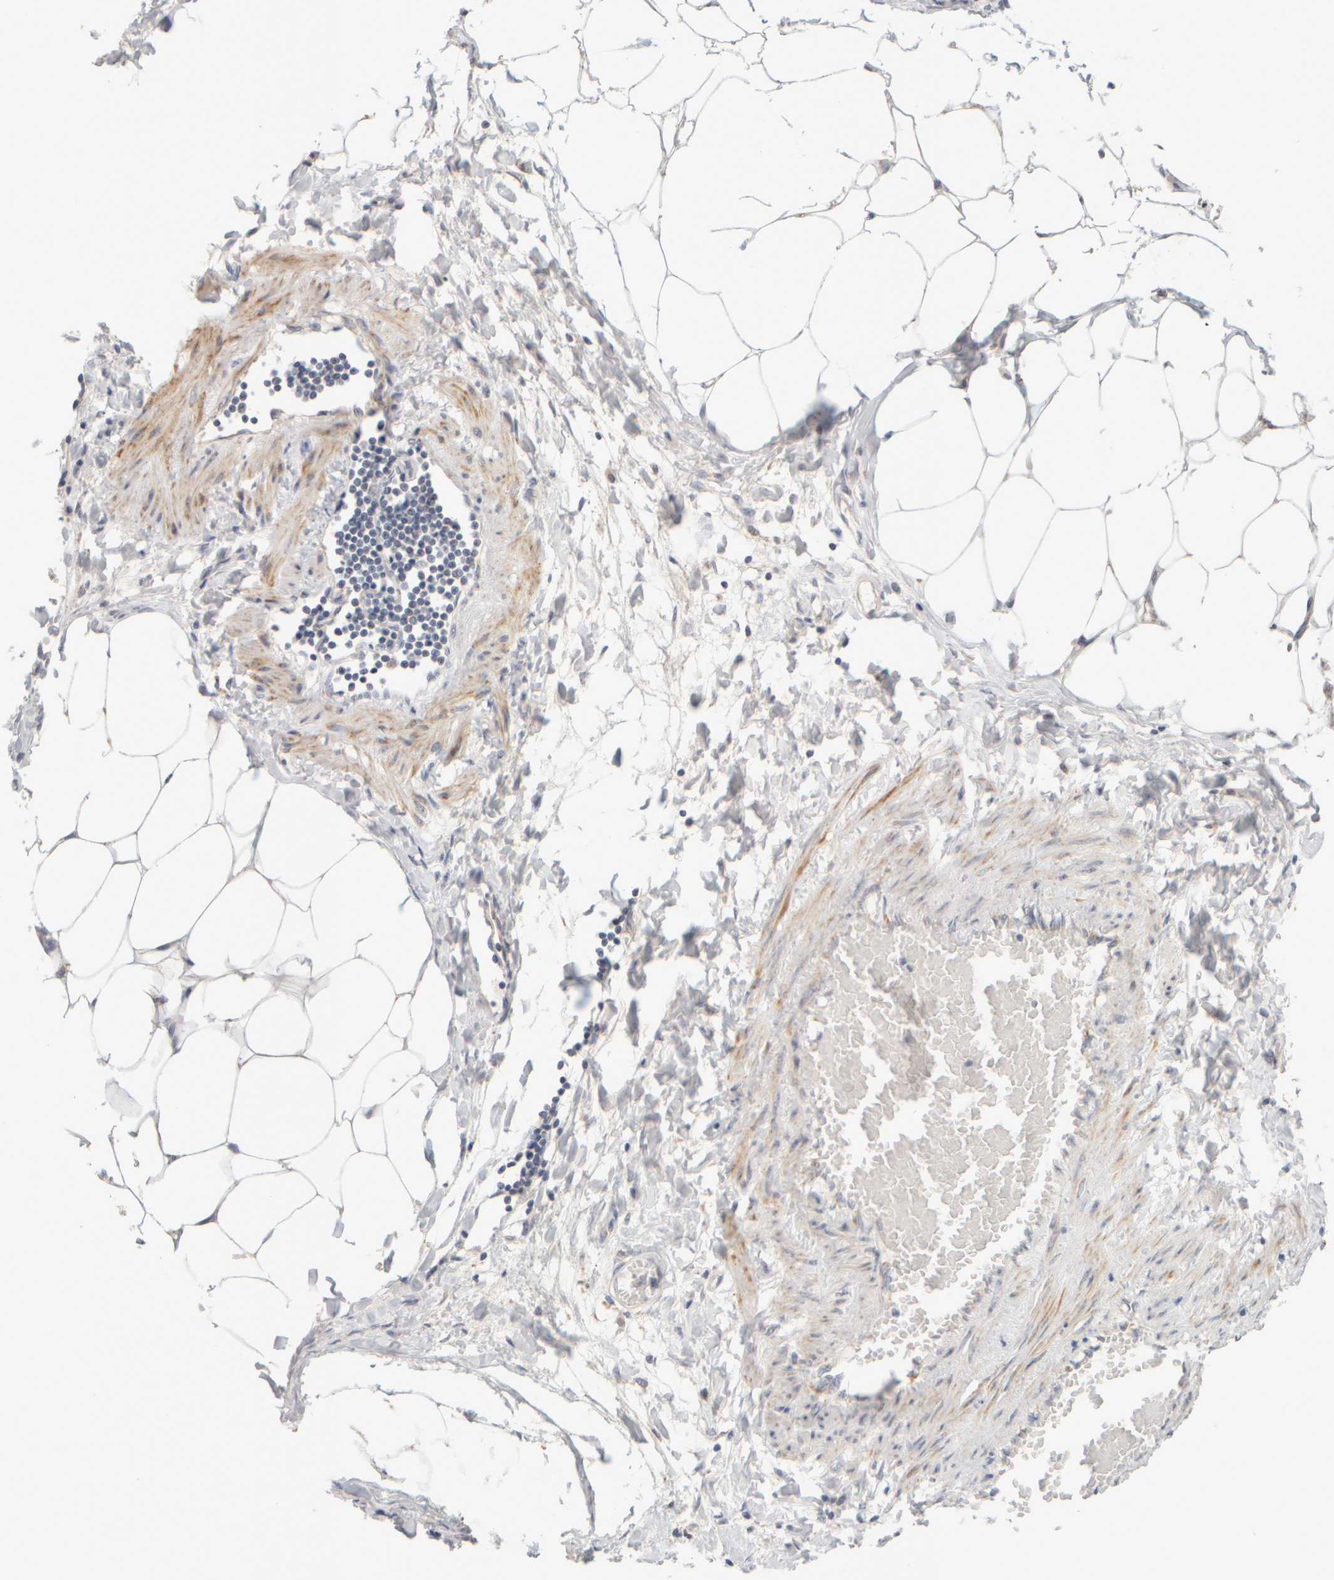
{"staining": {"intensity": "negative", "quantity": "none", "location": "none"}, "tissue": "adipose tissue", "cell_type": "Adipocytes", "image_type": "normal", "snomed": [{"axis": "morphology", "description": "Normal tissue, NOS"}, {"axis": "morphology", "description": "Adenocarcinoma, NOS"}, {"axis": "topography", "description": "Colon"}, {"axis": "topography", "description": "Peripheral nerve tissue"}], "caption": "A micrograph of adipose tissue stained for a protein reveals no brown staining in adipocytes.", "gene": "ZNF112", "patient": {"sex": "male", "age": 14}}